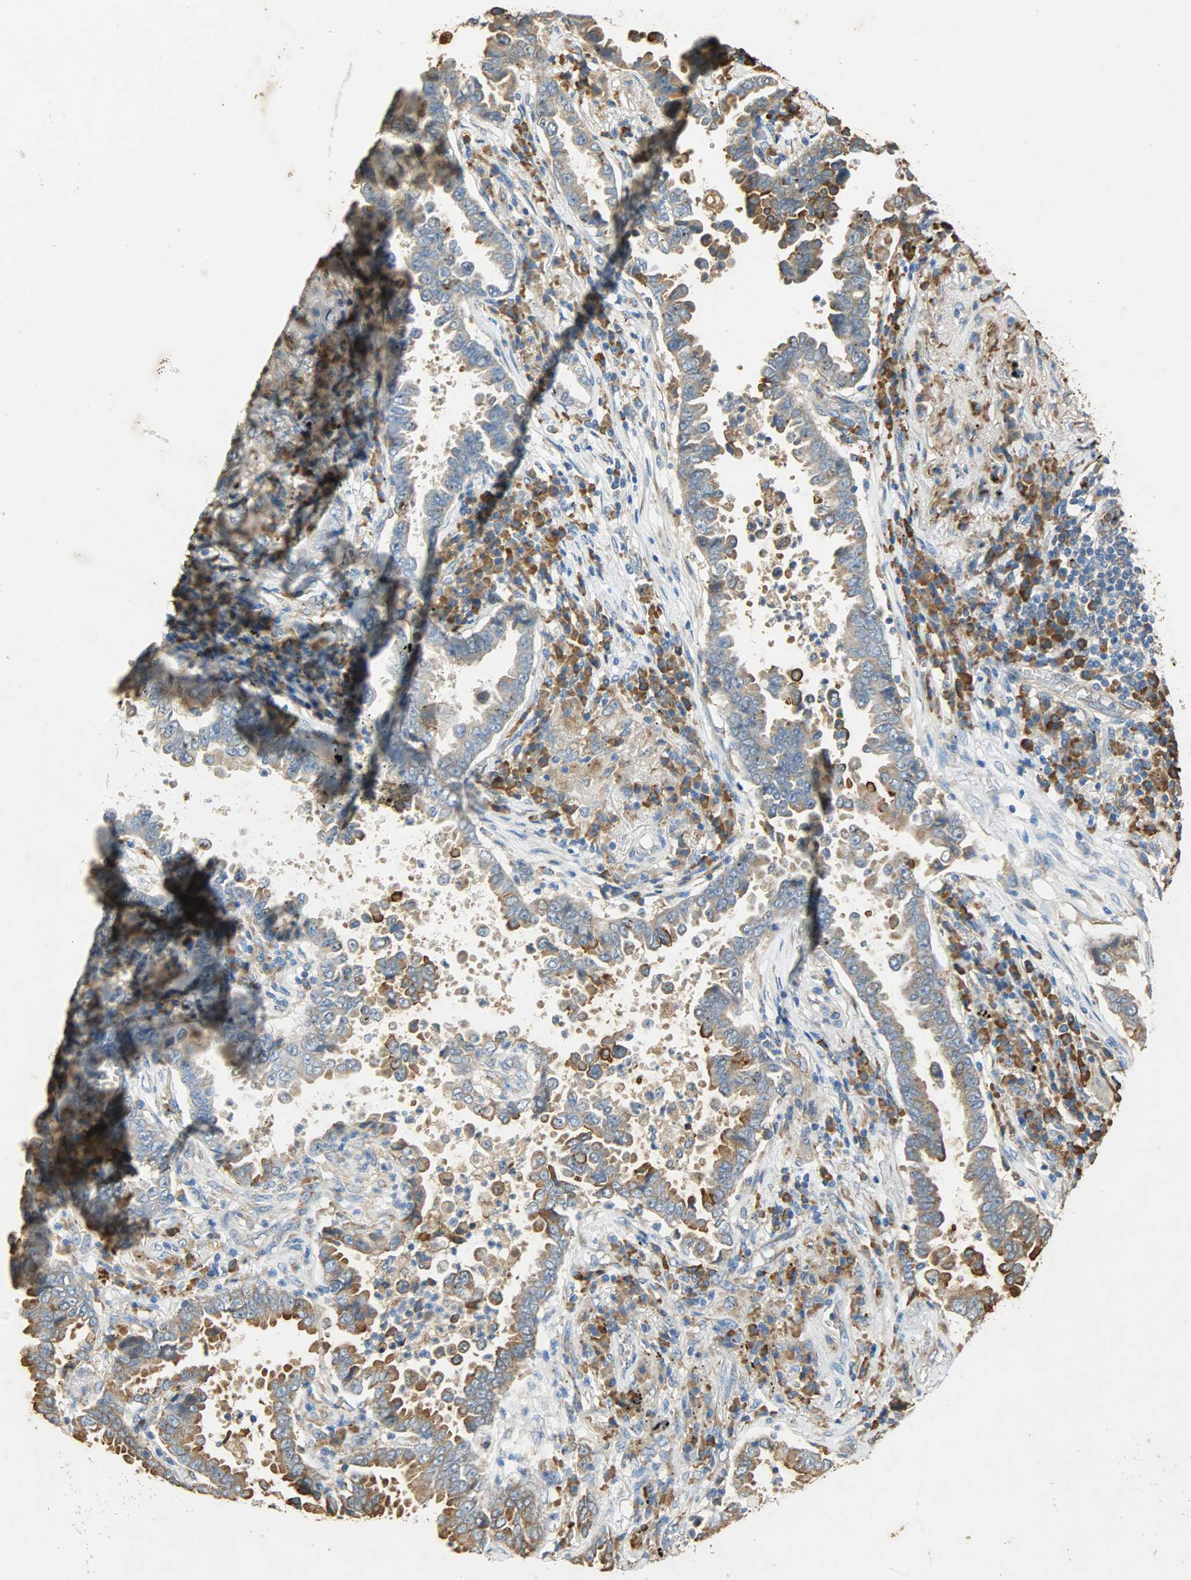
{"staining": {"intensity": "moderate", "quantity": ">75%", "location": "cytoplasmic/membranous"}, "tissue": "lung cancer", "cell_type": "Tumor cells", "image_type": "cancer", "snomed": [{"axis": "morphology", "description": "Normal tissue, NOS"}, {"axis": "morphology", "description": "Inflammation, NOS"}, {"axis": "morphology", "description": "Adenocarcinoma, NOS"}, {"axis": "topography", "description": "Lung"}], "caption": "Immunohistochemistry (IHC) histopathology image of lung cancer (adenocarcinoma) stained for a protein (brown), which exhibits medium levels of moderate cytoplasmic/membranous staining in about >75% of tumor cells.", "gene": "HSPA5", "patient": {"sex": "female", "age": 64}}